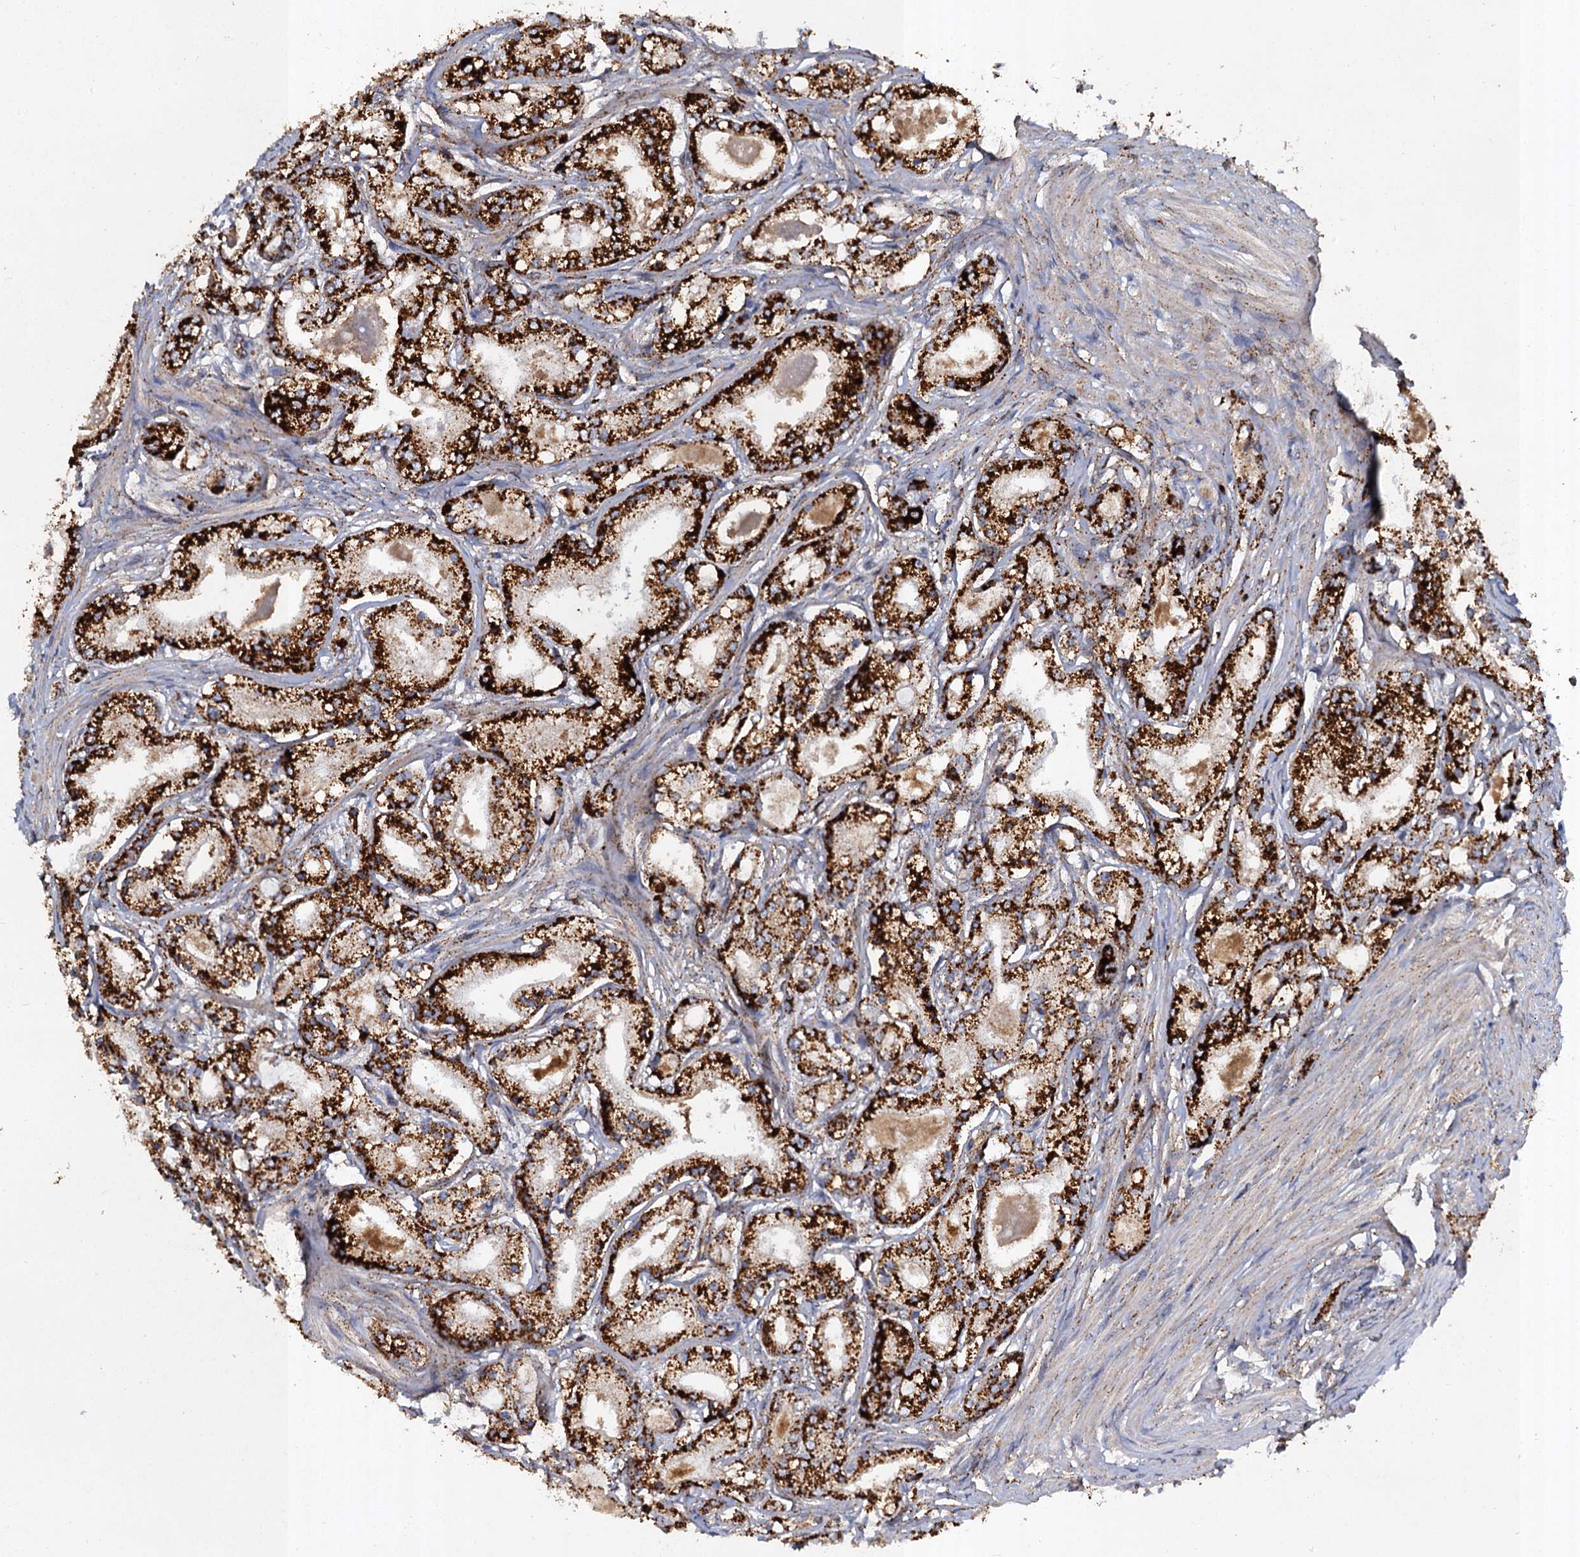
{"staining": {"intensity": "strong", "quantity": ">75%", "location": "cytoplasmic/membranous"}, "tissue": "prostate cancer", "cell_type": "Tumor cells", "image_type": "cancer", "snomed": [{"axis": "morphology", "description": "Adenocarcinoma, High grade"}, {"axis": "topography", "description": "Prostate"}], "caption": "Approximately >75% of tumor cells in adenocarcinoma (high-grade) (prostate) reveal strong cytoplasmic/membranous protein expression as visualized by brown immunohistochemical staining.", "gene": "GBA1", "patient": {"sex": "male", "age": 59}}